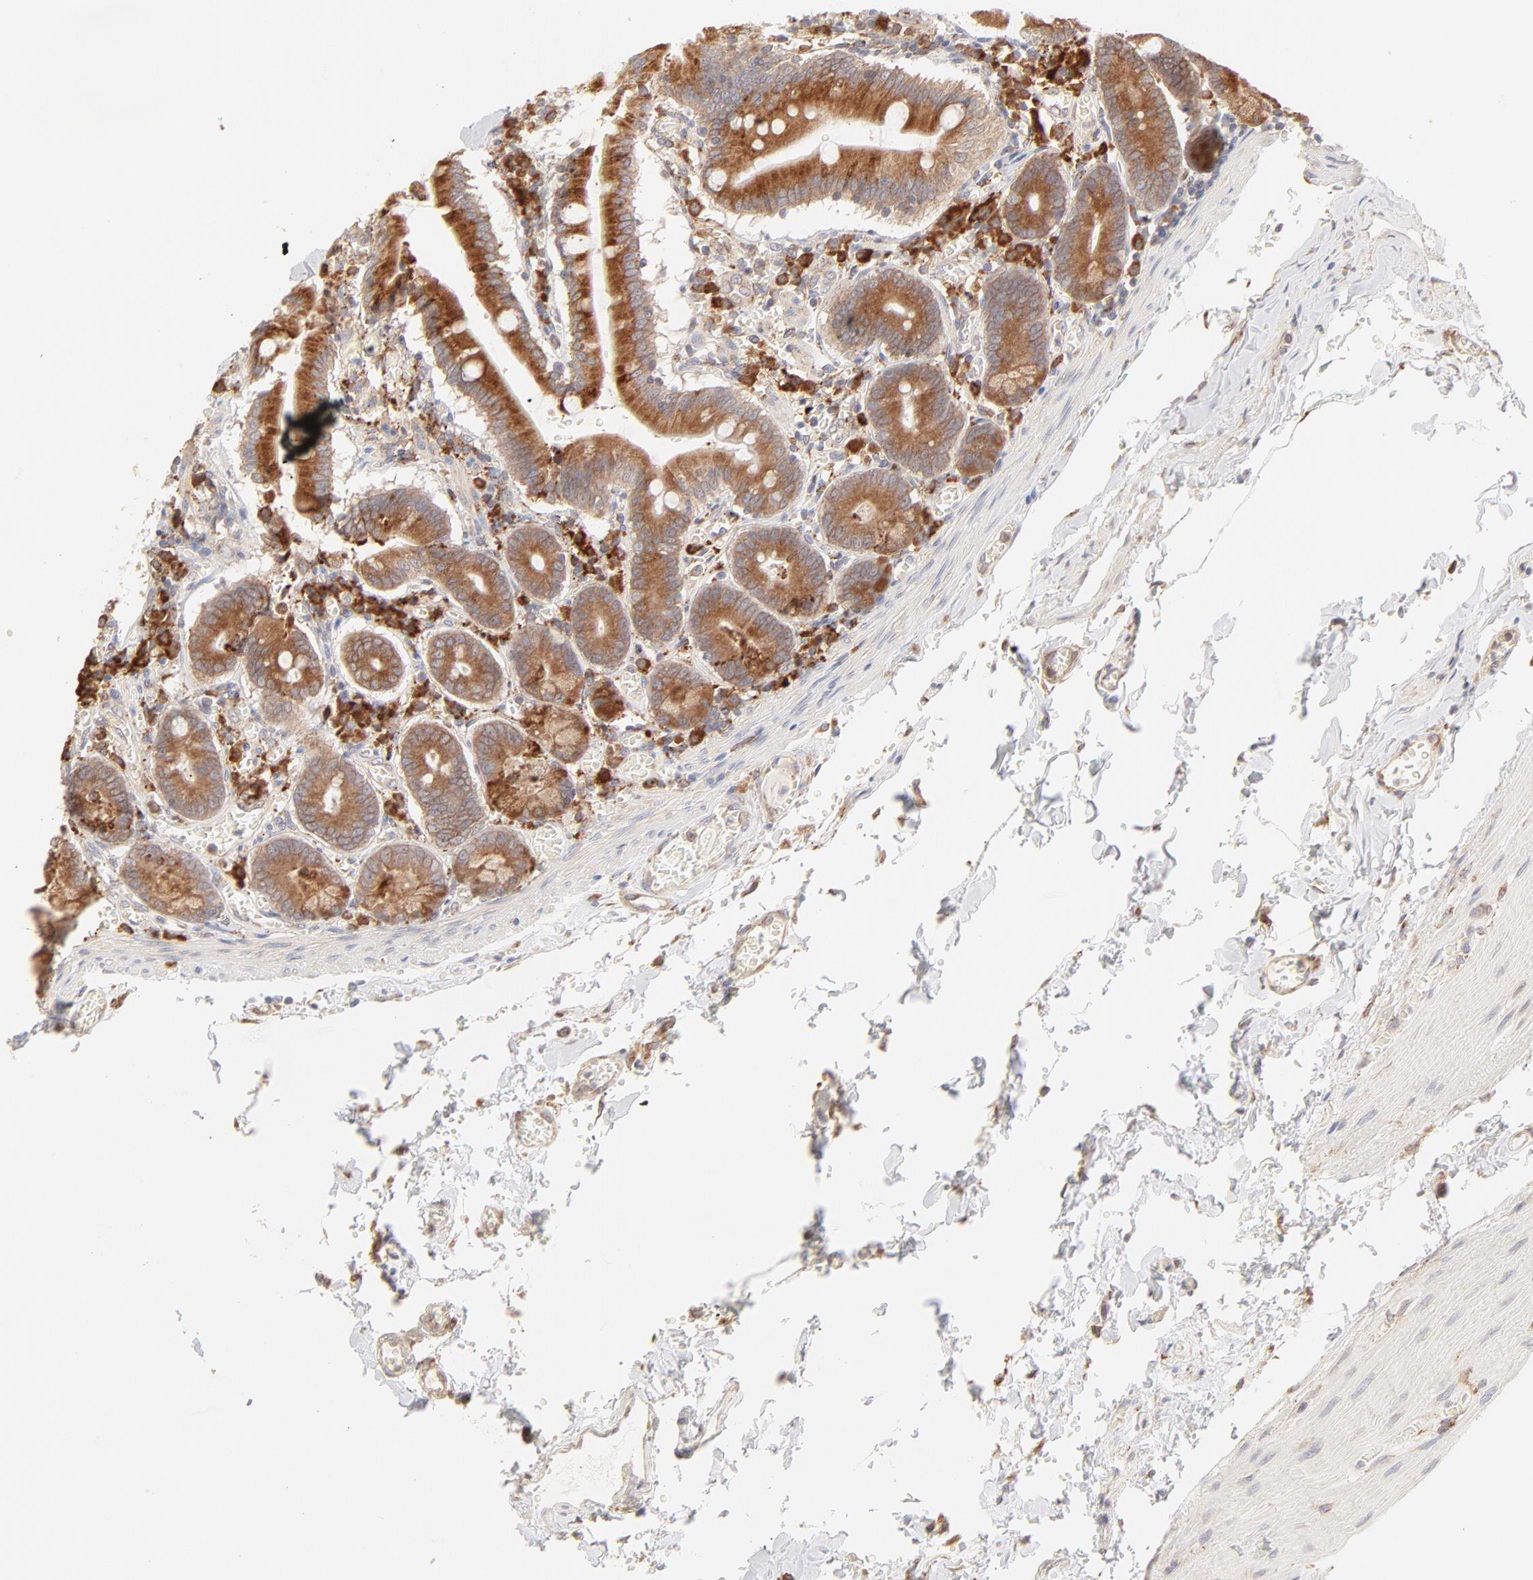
{"staining": {"intensity": "strong", "quantity": ">75%", "location": "cytoplasmic/membranous"}, "tissue": "small intestine", "cell_type": "Glandular cells", "image_type": "normal", "snomed": [{"axis": "morphology", "description": "Normal tissue, NOS"}, {"axis": "topography", "description": "Small intestine"}], "caption": "Immunohistochemistry of benign human small intestine reveals high levels of strong cytoplasmic/membranous staining in approximately >75% of glandular cells.", "gene": "PARP12", "patient": {"sex": "male", "age": 71}}